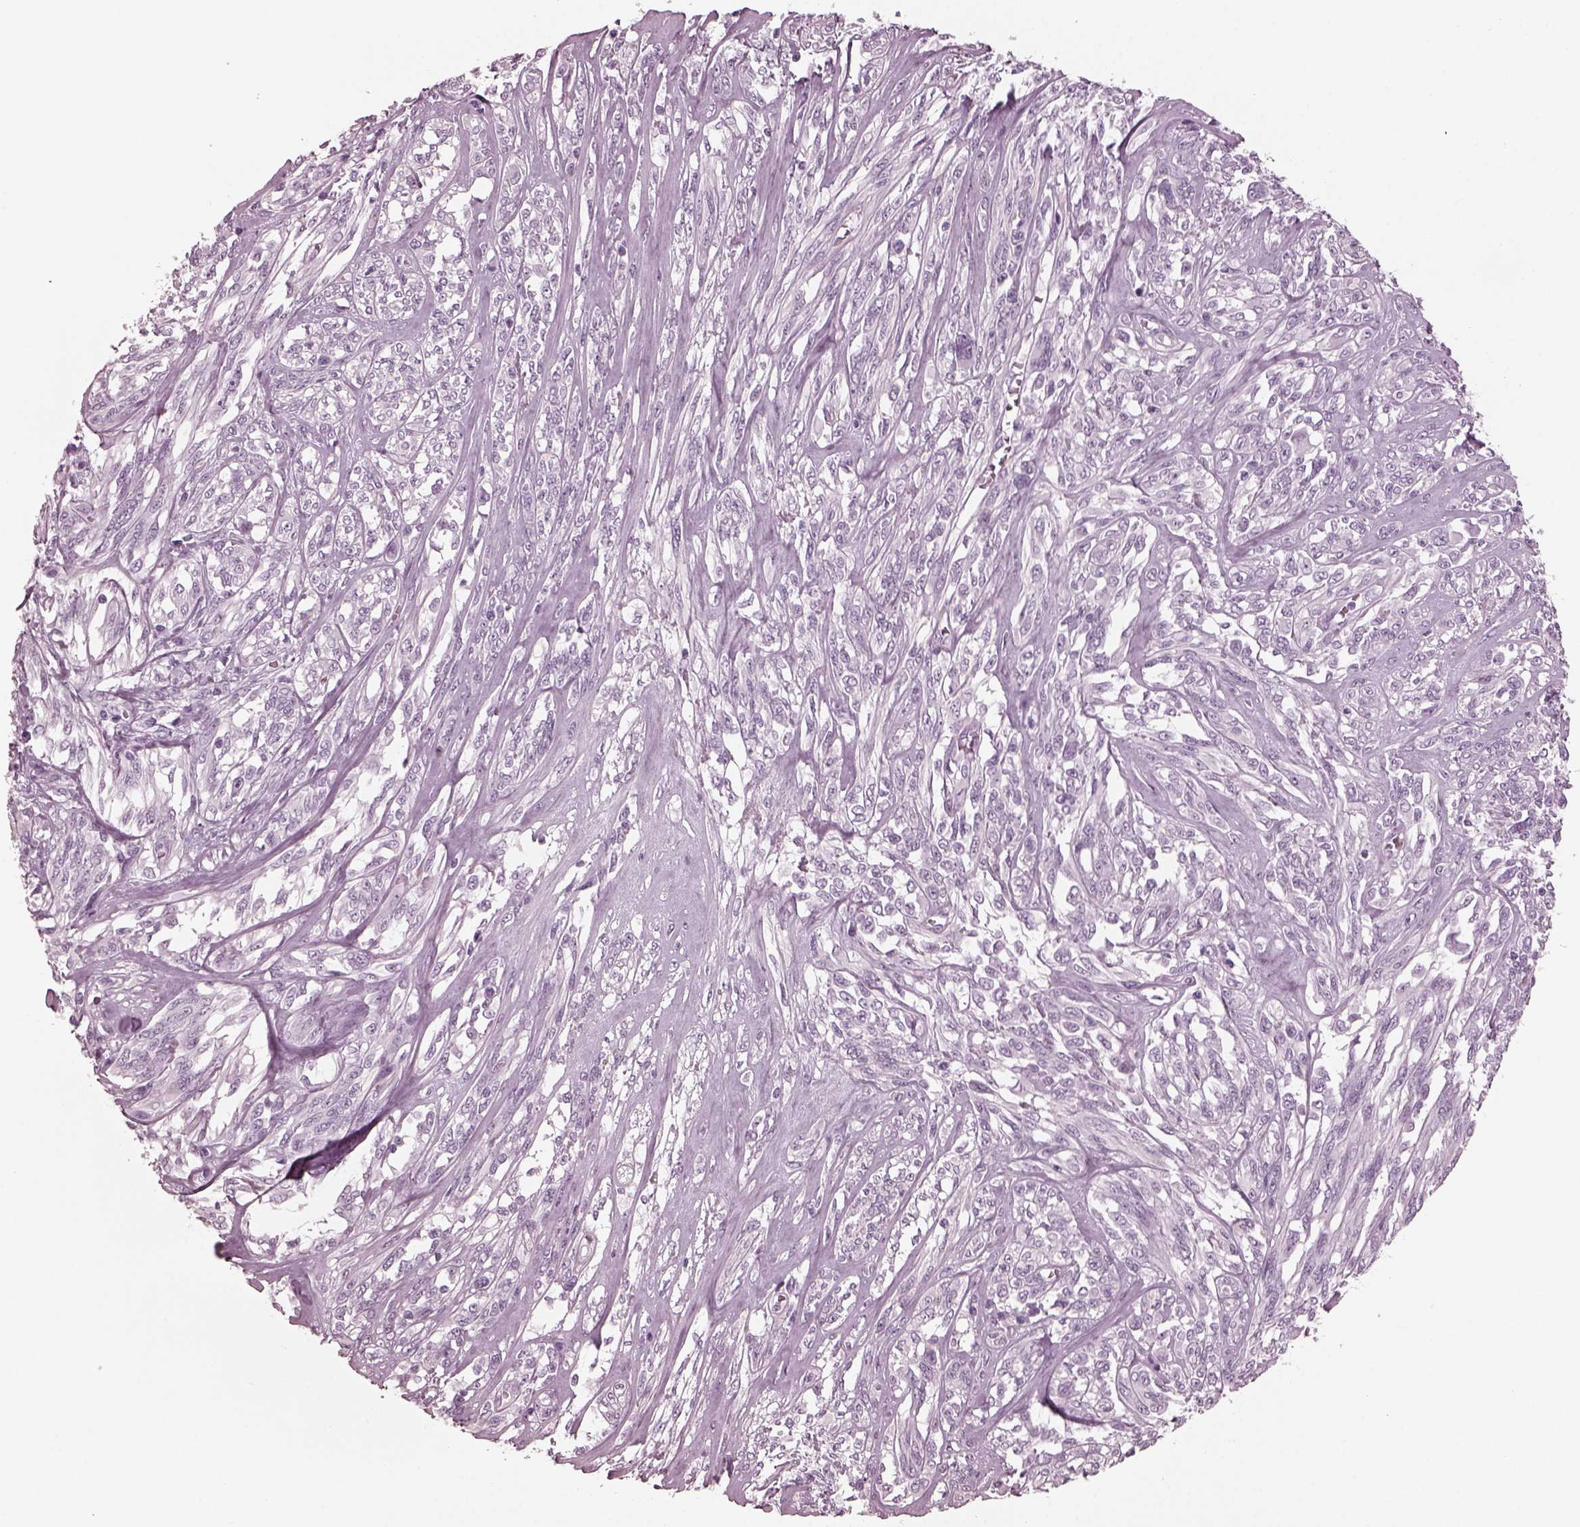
{"staining": {"intensity": "negative", "quantity": "none", "location": "none"}, "tissue": "melanoma", "cell_type": "Tumor cells", "image_type": "cancer", "snomed": [{"axis": "morphology", "description": "Malignant melanoma, NOS"}, {"axis": "topography", "description": "Skin"}], "caption": "Tumor cells are negative for brown protein staining in malignant melanoma. (DAB immunohistochemistry (IHC) with hematoxylin counter stain).", "gene": "GRM6", "patient": {"sex": "female", "age": 91}}